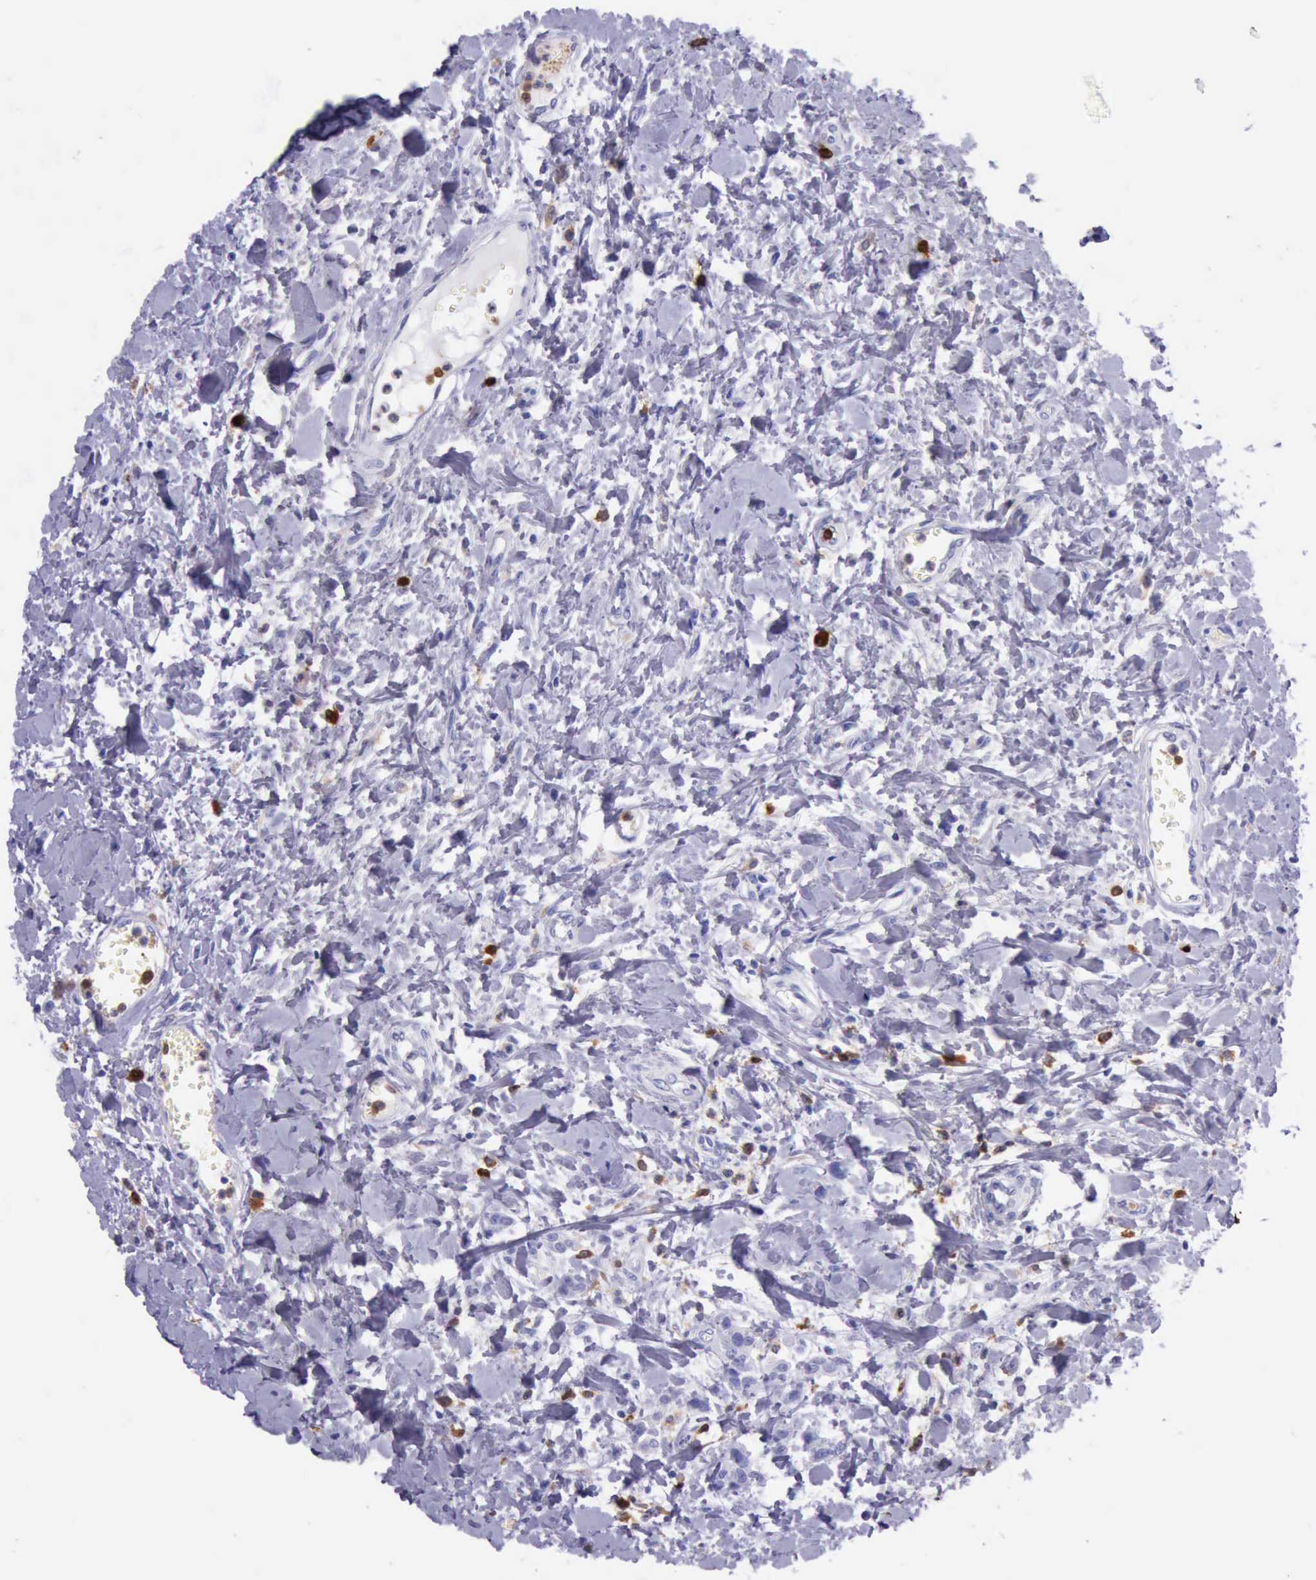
{"staining": {"intensity": "negative", "quantity": "none", "location": "none"}, "tissue": "urothelial cancer", "cell_type": "Tumor cells", "image_type": "cancer", "snomed": [{"axis": "morphology", "description": "Urothelial carcinoma, High grade"}, {"axis": "topography", "description": "Urinary bladder"}], "caption": "A histopathology image of human urothelial cancer is negative for staining in tumor cells. (DAB (3,3'-diaminobenzidine) IHC visualized using brightfield microscopy, high magnification).", "gene": "BTK", "patient": {"sex": "male", "age": 56}}